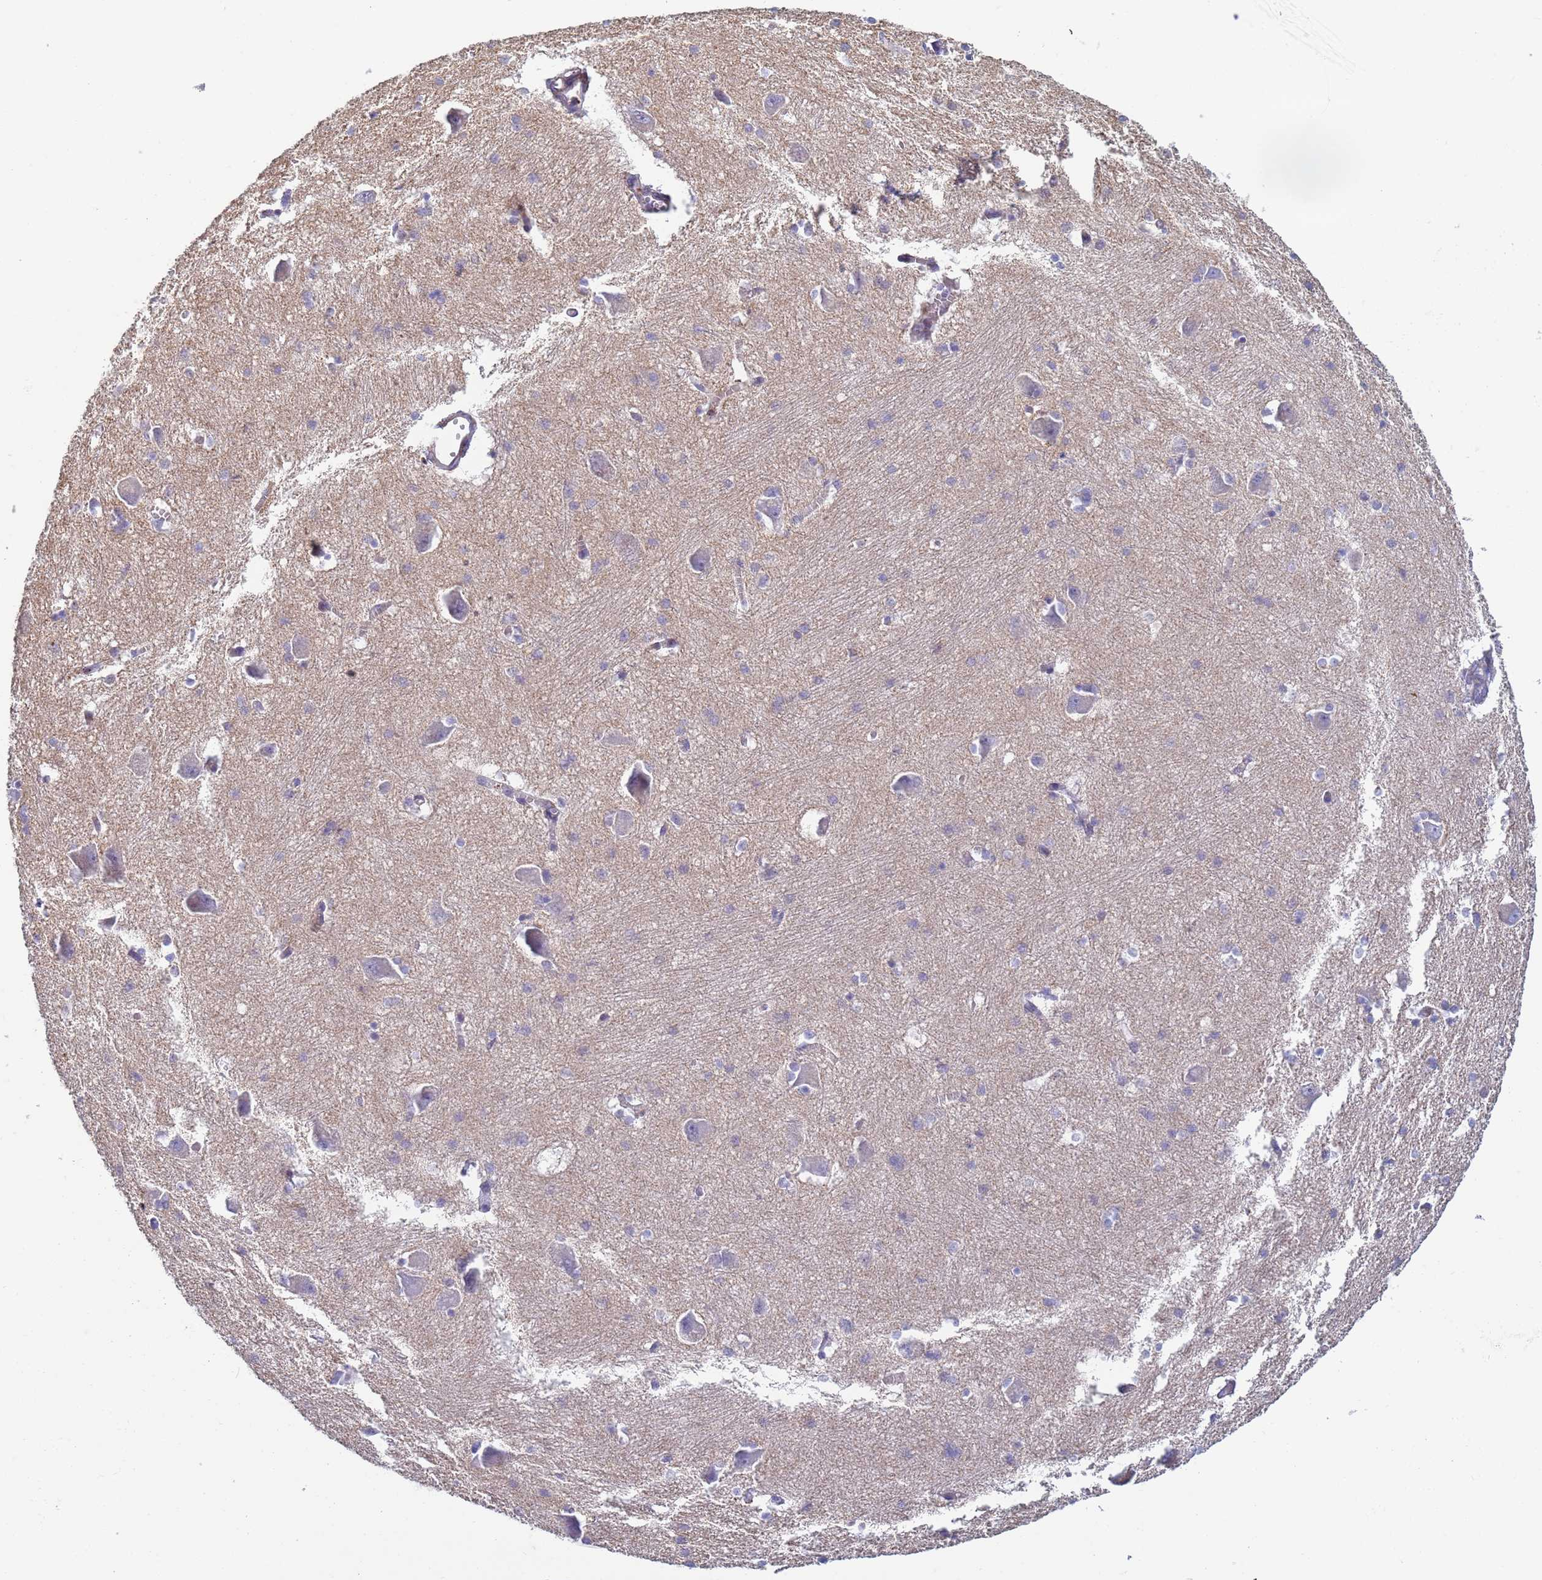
{"staining": {"intensity": "negative", "quantity": "none", "location": "none"}, "tissue": "caudate", "cell_type": "Glial cells", "image_type": "normal", "snomed": [{"axis": "morphology", "description": "Normal tissue, NOS"}, {"axis": "topography", "description": "Lateral ventricle wall"}], "caption": "Image shows no protein expression in glial cells of unremarkable caudate.", "gene": "ZNG1A", "patient": {"sex": "male", "age": 37}}